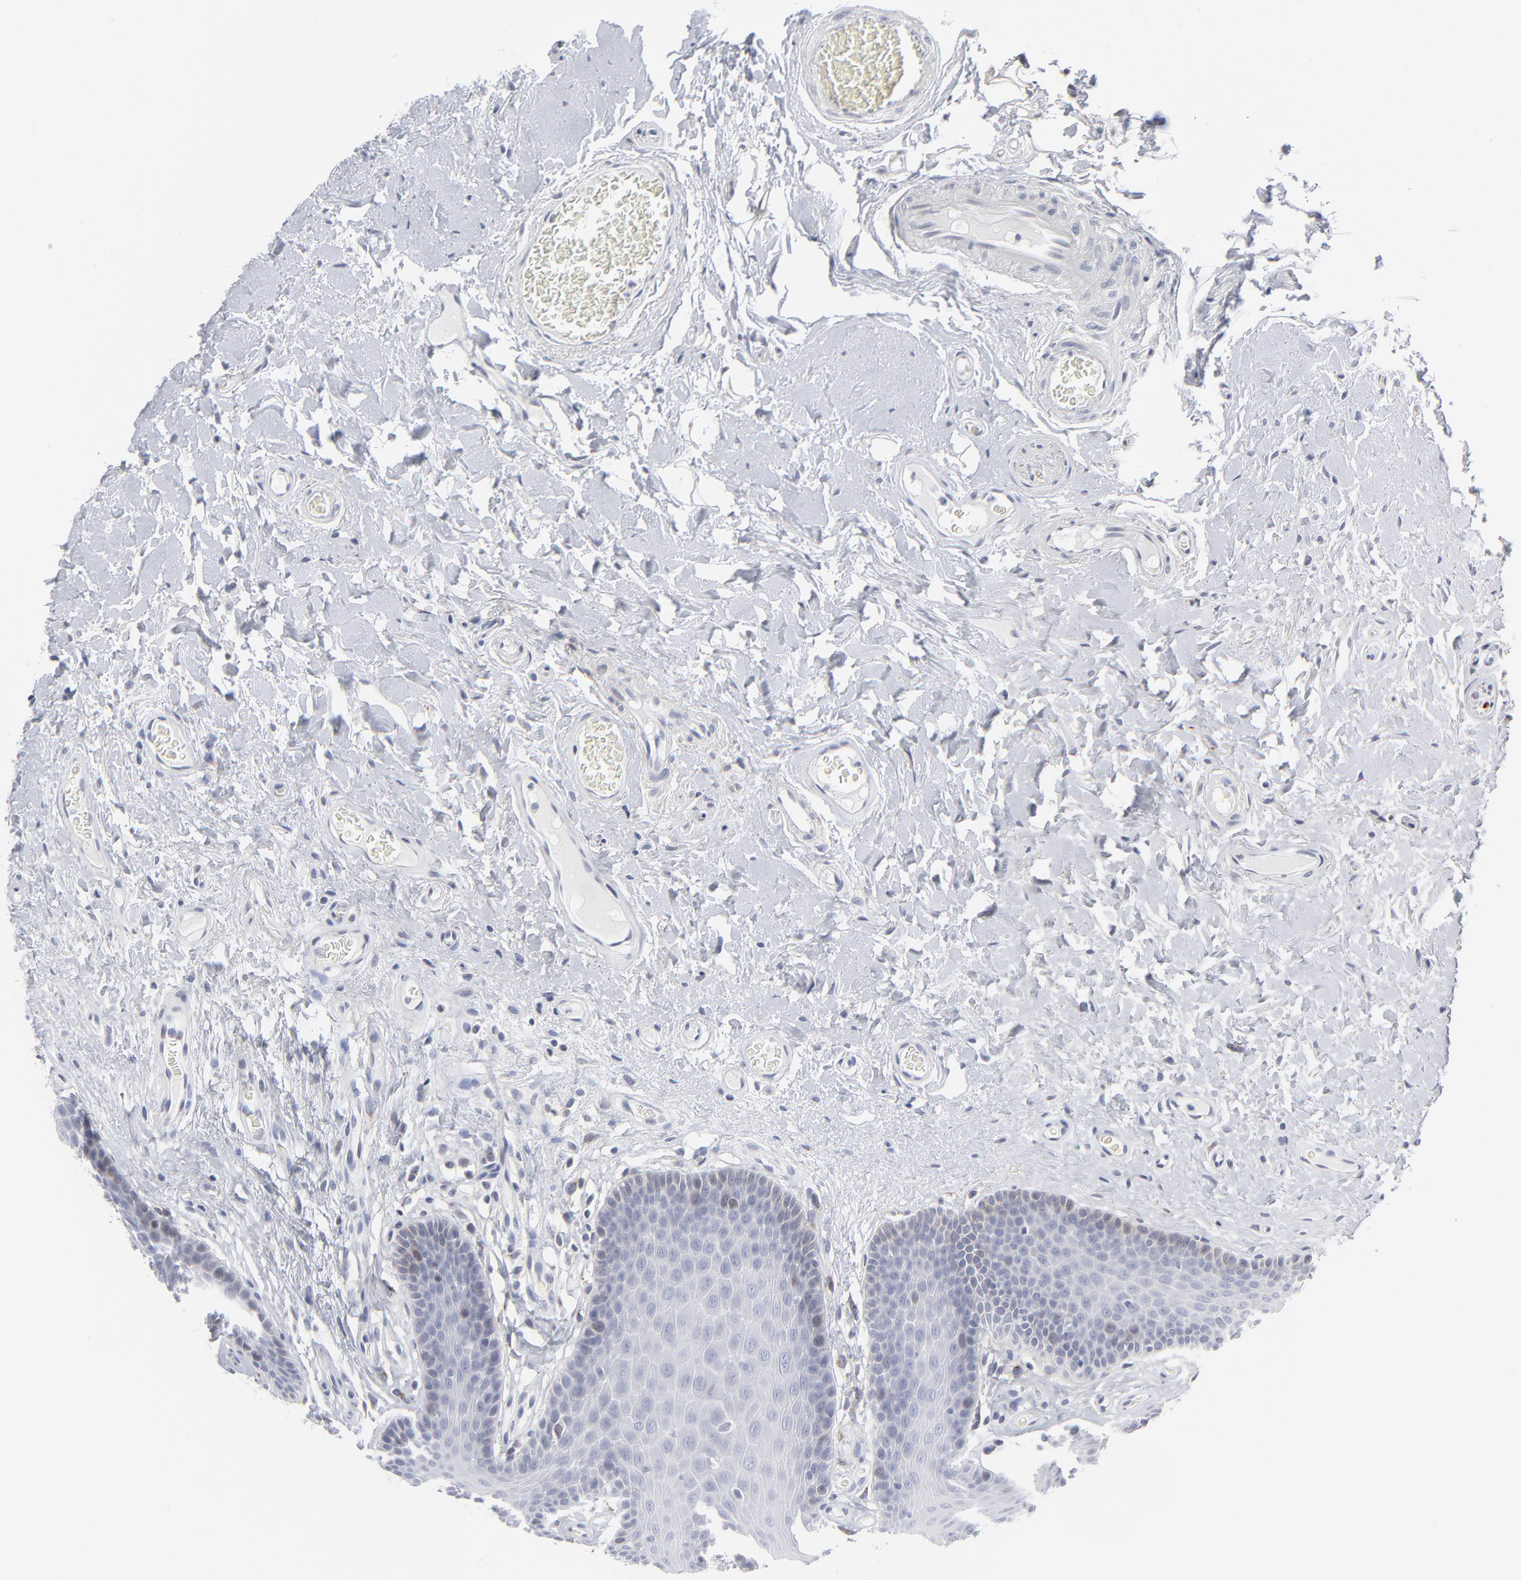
{"staining": {"intensity": "negative", "quantity": "none", "location": "none"}, "tissue": "oral mucosa", "cell_type": "Squamous epithelial cells", "image_type": "normal", "snomed": [{"axis": "morphology", "description": "Normal tissue, NOS"}, {"axis": "morphology", "description": "Squamous cell carcinoma, NOS"}, {"axis": "topography", "description": "Skeletal muscle"}, {"axis": "topography", "description": "Oral tissue"}, {"axis": "topography", "description": "Head-Neck"}], "caption": "IHC photomicrograph of benign oral mucosa: human oral mucosa stained with DAB (3,3'-diaminobenzidine) reveals no significant protein staining in squamous epithelial cells.", "gene": "AURKA", "patient": {"sex": "male", "age": 71}}